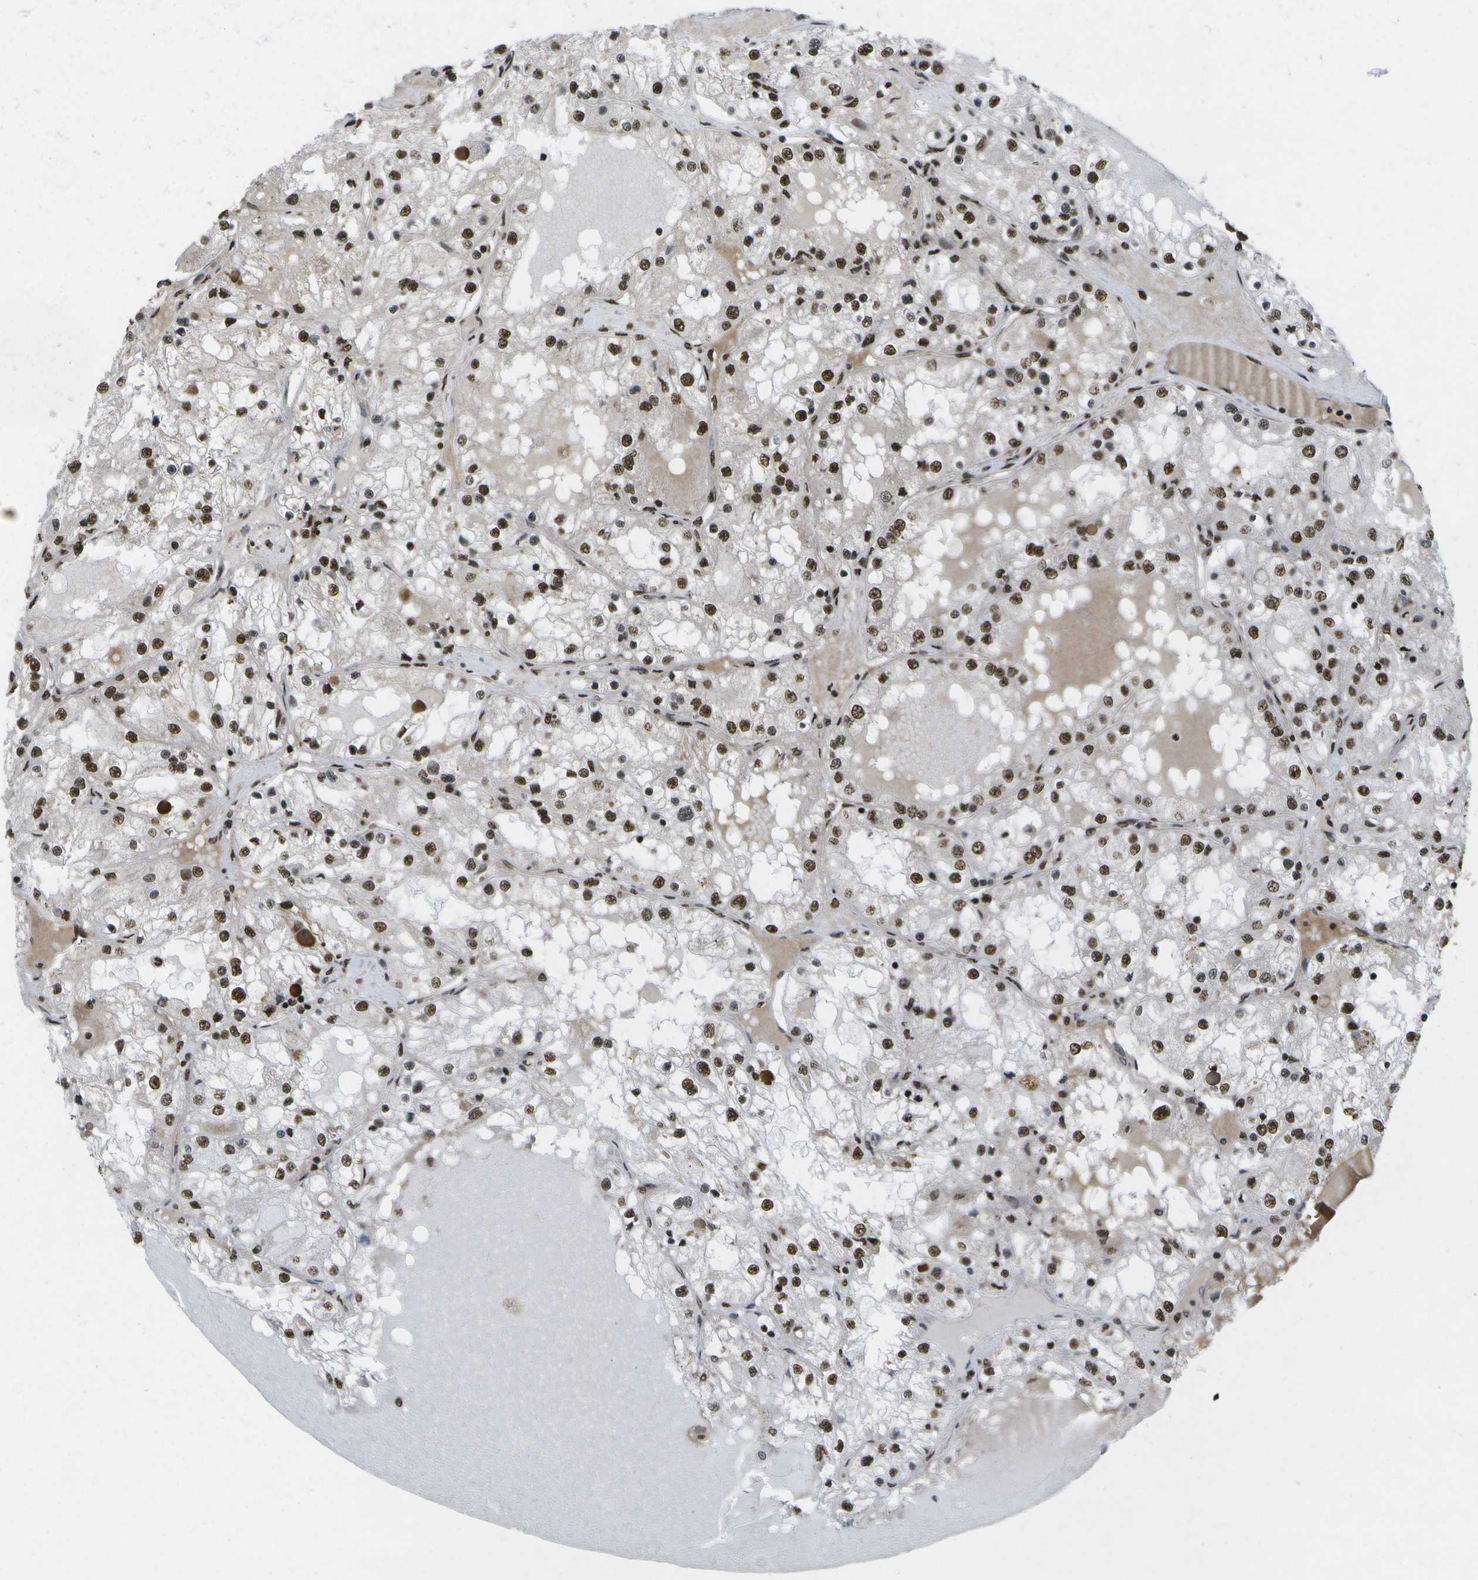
{"staining": {"intensity": "strong", "quantity": ">75%", "location": "nuclear"}, "tissue": "renal cancer", "cell_type": "Tumor cells", "image_type": "cancer", "snomed": [{"axis": "morphology", "description": "Adenocarcinoma, NOS"}, {"axis": "topography", "description": "Kidney"}], "caption": "Protein staining by IHC displays strong nuclear positivity in approximately >75% of tumor cells in renal adenocarcinoma. (DAB IHC with brightfield microscopy, high magnification).", "gene": "SPEN", "patient": {"sex": "male", "age": 68}}